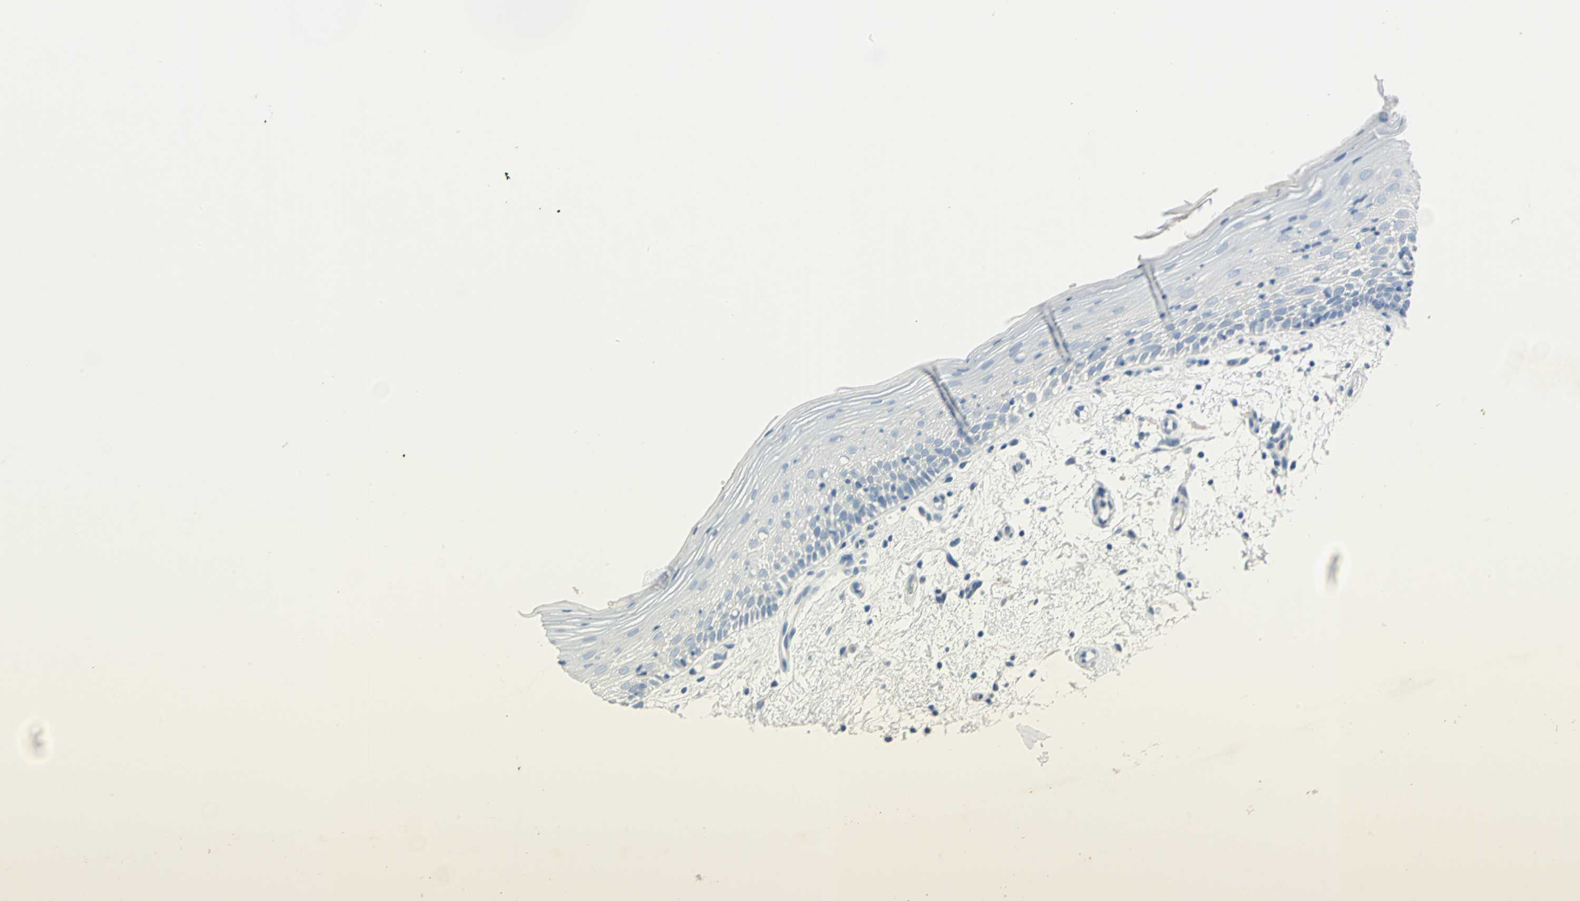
{"staining": {"intensity": "negative", "quantity": "none", "location": "none"}, "tissue": "oral mucosa", "cell_type": "Squamous epithelial cells", "image_type": "normal", "snomed": [{"axis": "morphology", "description": "Normal tissue, NOS"}, {"axis": "morphology", "description": "Squamous cell carcinoma, NOS"}, {"axis": "topography", "description": "Skeletal muscle"}, {"axis": "topography", "description": "Oral tissue"}, {"axis": "topography", "description": "Head-Neck"}], "caption": "Immunohistochemistry micrograph of unremarkable oral mucosa: oral mucosa stained with DAB shows no significant protein staining in squamous epithelial cells.", "gene": "PKLR", "patient": {"sex": "male", "age": 71}}